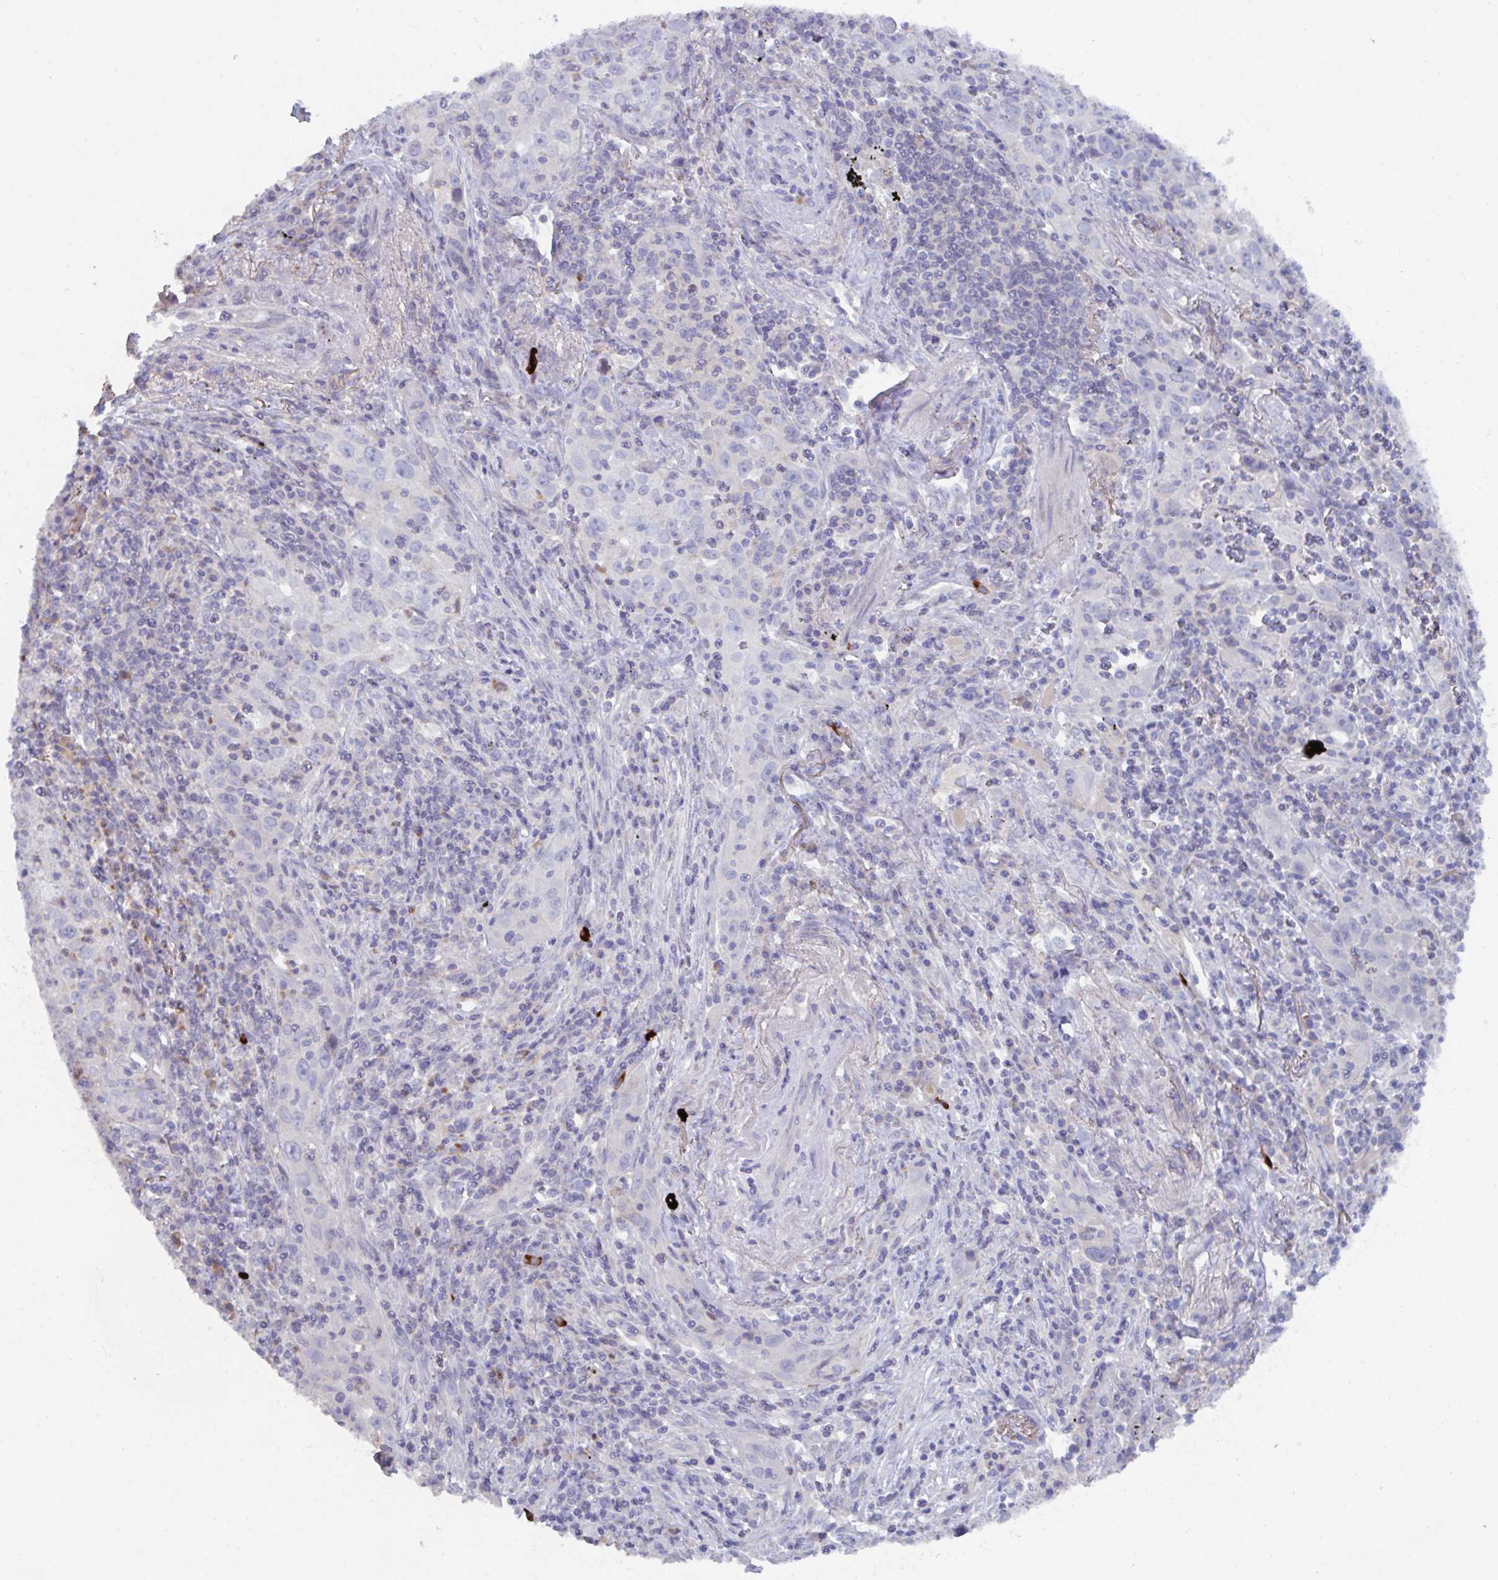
{"staining": {"intensity": "negative", "quantity": "none", "location": "none"}, "tissue": "lung cancer", "cell_type": "Tumor cells", "image_type": "cancer", "snomed": [{"axis": "morphology", "description": "Squamous cell carcinoma, NOS"}, {"axis": "topography", "description": "Lung"}], "caption": "Immunohistochemistry image of neoplastic tissue: lung squamous cell carcinoma stained with DAB (3,3'-diaminobenzidine) displays no significant protein positivity in tumor cells. The staining is performed using DAB brown chromogen with nuclei counter-stained in using hematoxylin.", "gene": "KCNK5", "patient": {"sex": "male", "age": 71}}